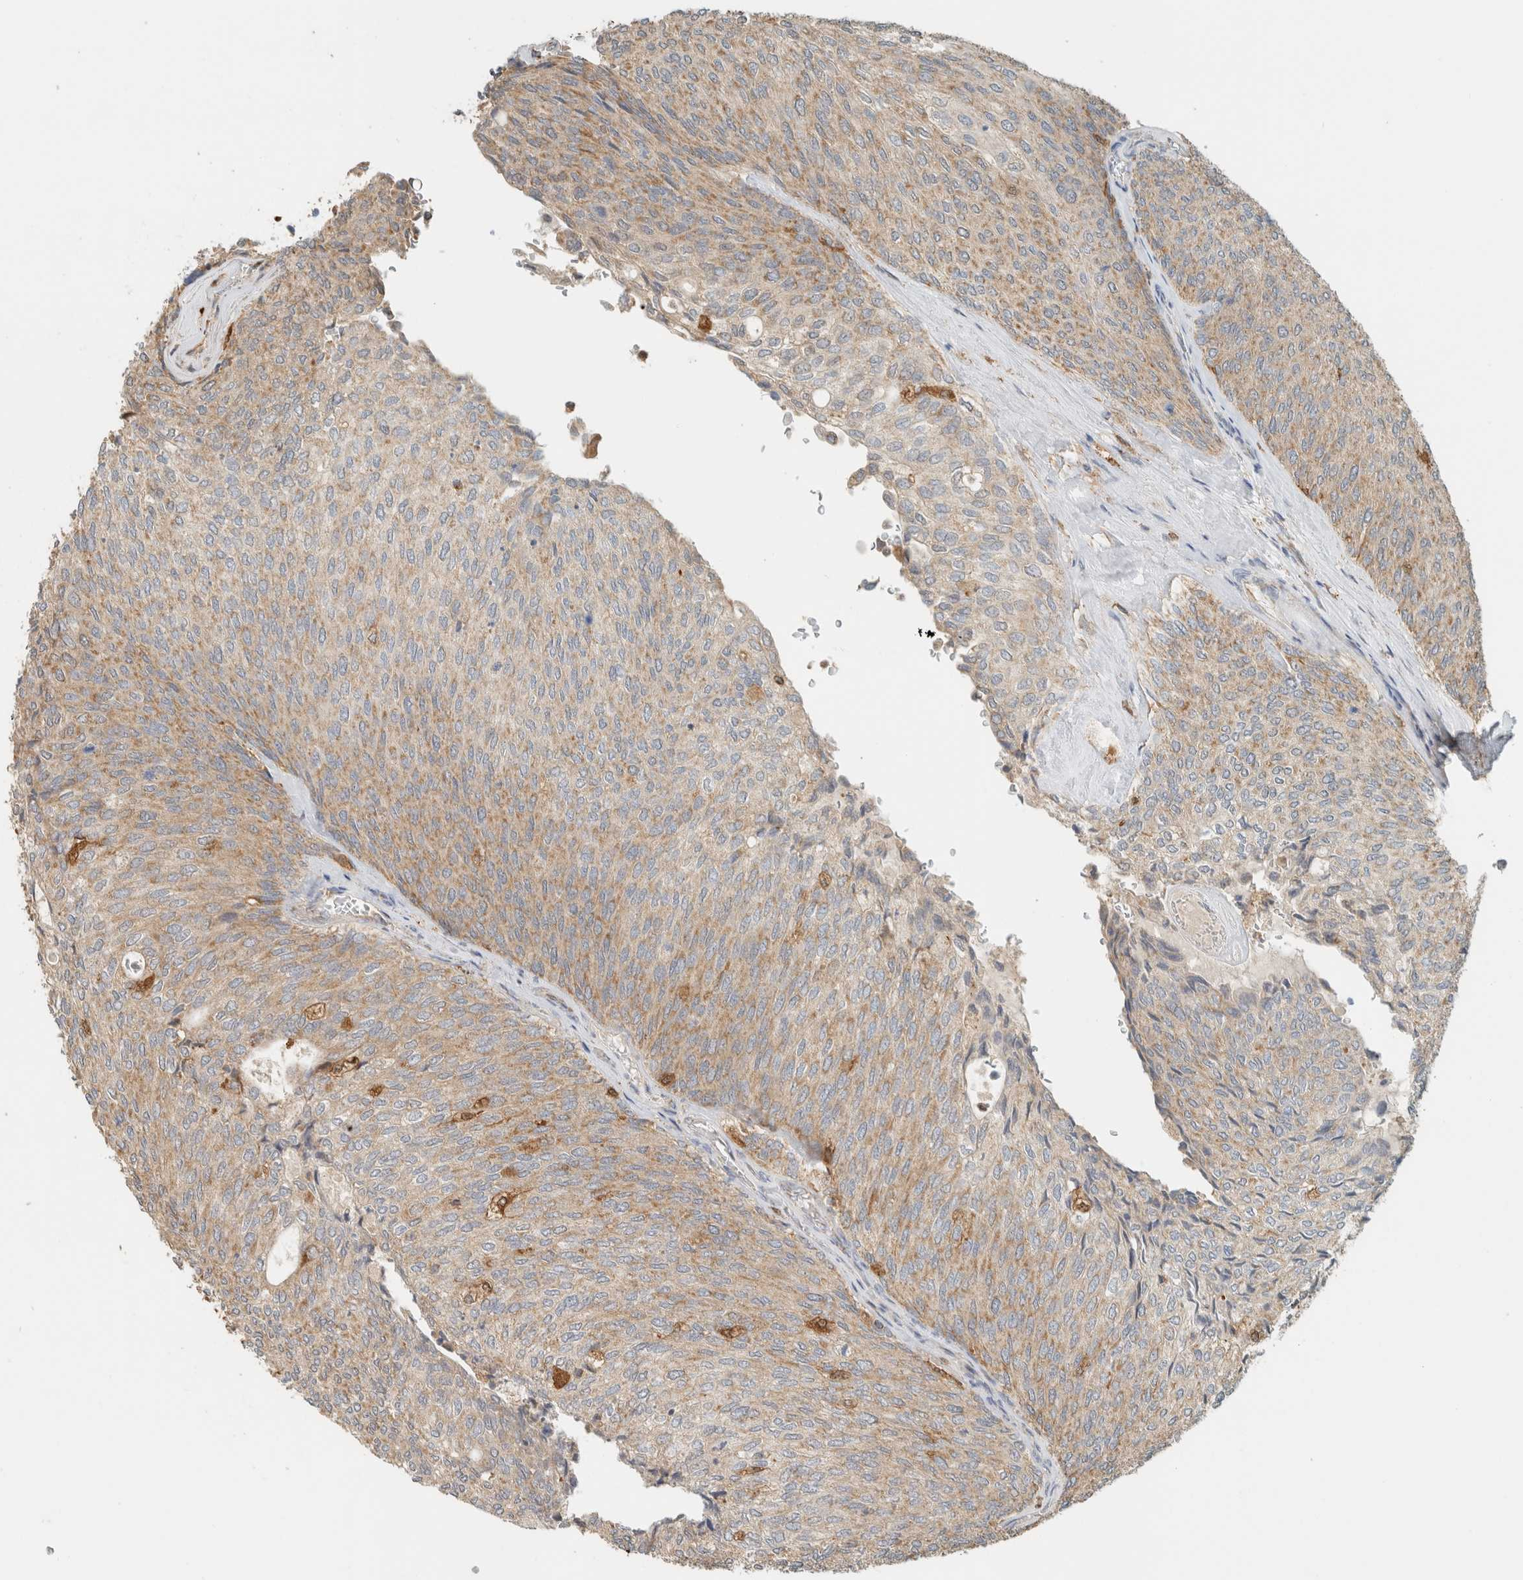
{"staining": {"intensity": "moderate", "quantity": ">75%", "location": "cytoplasmic/membranous"}, "tissue": "urothelial cancer", "cell_type": "Tumor cells", "image_type": "cancer", "snomed": [{"axis": "morphology", "description": "Urothelial carcinoma, Low grade"}, {"axis": "topography", "description": "Urinary bladder"}], "caption": "Human urothelial carcinoma (low-grade) stained for a protein (brown) demonstrates moderate cytoplasmic/membranous positive positivity in approximately >75% of tumor cells.", "gene": "CAPG", "patient": {"sex": "female", "age": 79}}